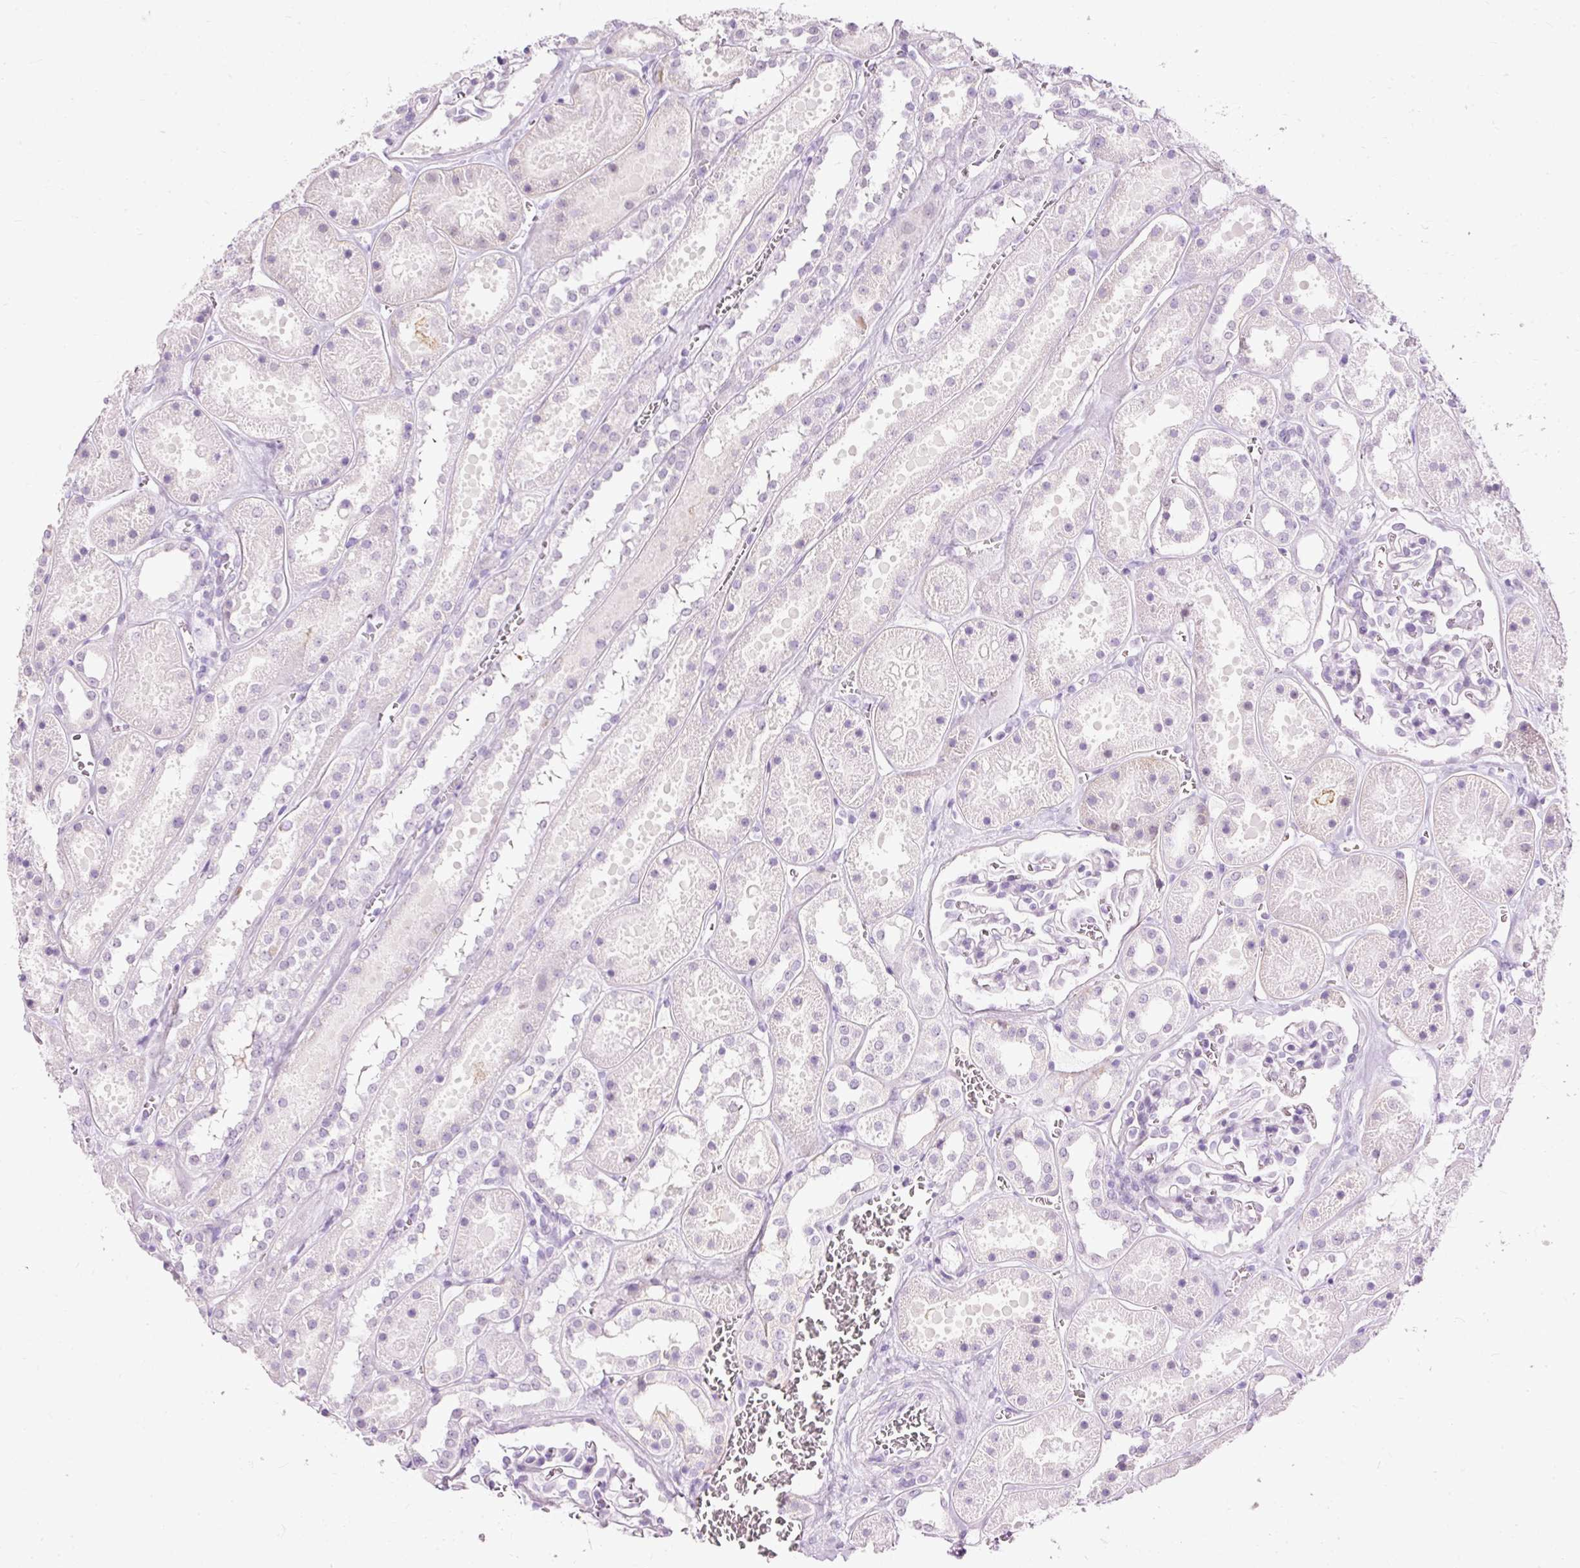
{"staining": {"intensity": "negative", "quantity": "none", "location": "none"}, "tissue": "kidney", "cell_type": "Cells in glomeruli", "image_type": "normal", "snomed": [{"axis": "morphology", "description": "Normal tissue, NOS"}, {"axis": "topography", "description": "Kidney"}], "caption": "There is no significant positivity in cells in glomeruli of kidney. (DAB IHC visualized using brightfield microscopy, high magnification).", "gene": "PDE6B", "patient": {"sex": "female", "age": 41}}